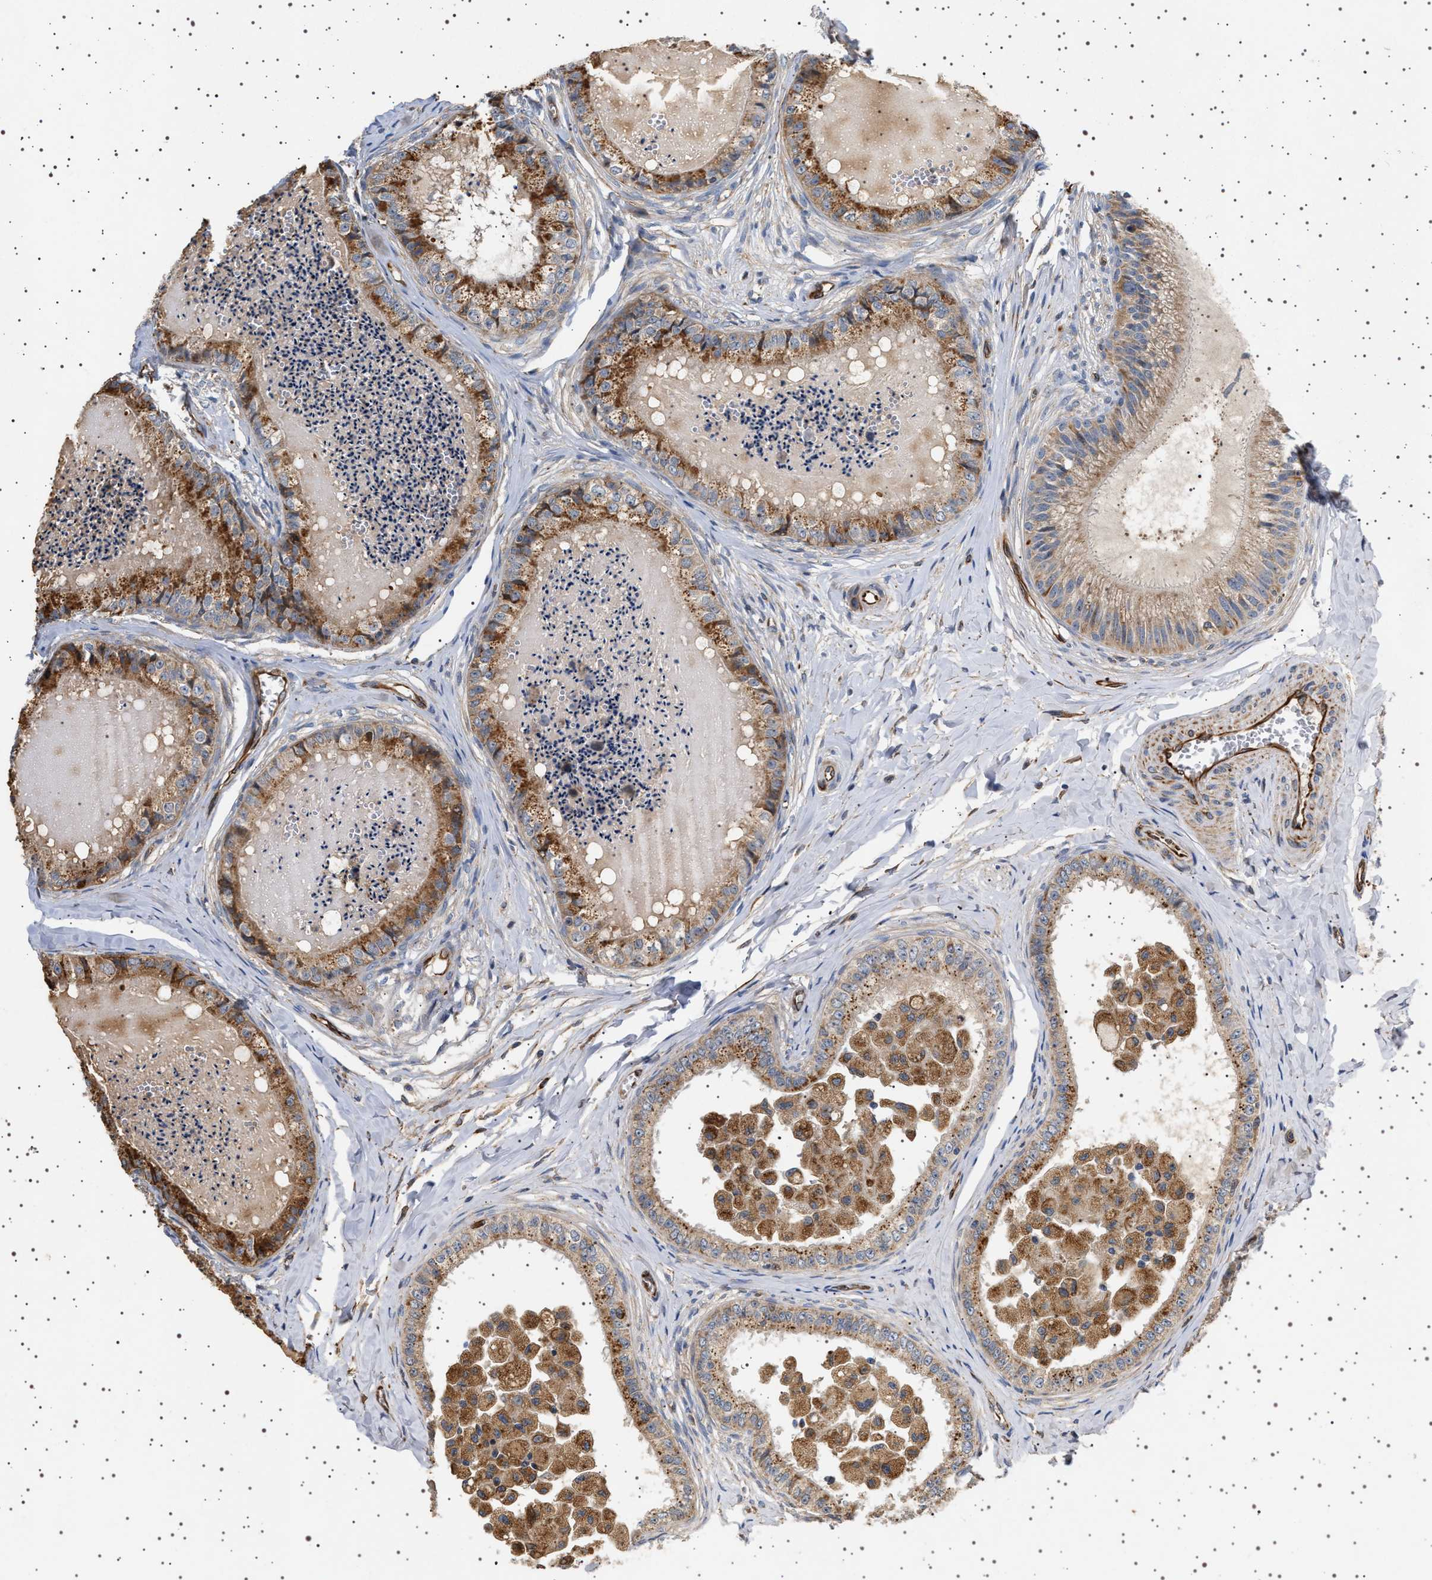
{"staining": {"intensity": "moderate", "quantity": ">75%", "location": "cytoplasmic/membranous"}, "tissue": "epididymis", "cell_type": "Glandular cells", "image_type": "normal", "snomed": [{"axis": "morphology", "description": "Normal tissue, NOS"}, {"axis": "topography", "description": "Epididymis"}], "caption": "Glandular cells reveal medium levels of moderate cytoplasmic/membranous expression in approximately >75% of cells in unremarkable epididymis. (DAB IHC with brightfield microscopy, high magnification).", "gene": "TRUB2", "patient": {"sex": "male", "age": 31}}